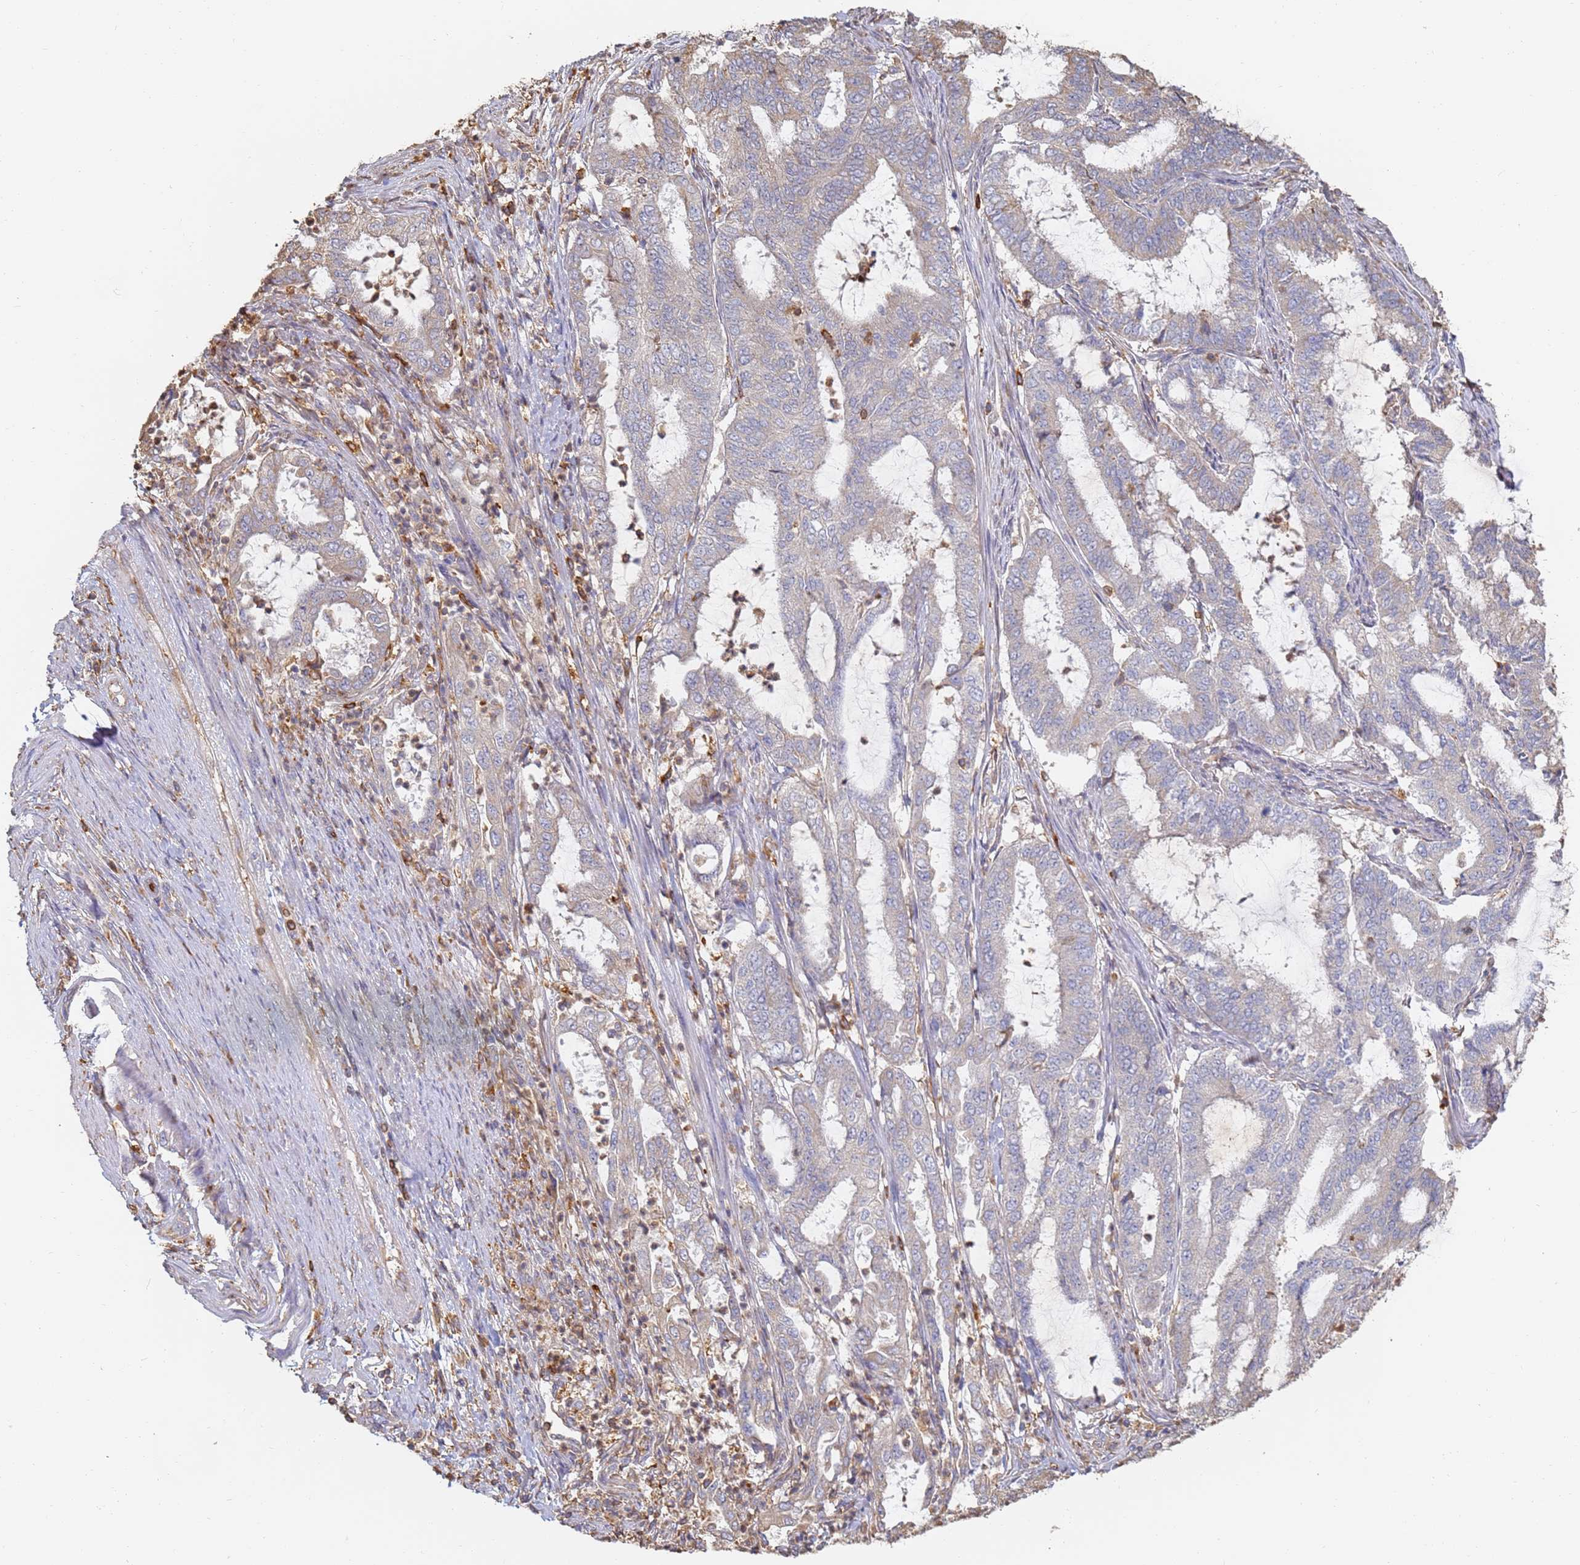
{"staining": {"intensity": "negative", "quantity": "none", "location": "none"}, "tissue": "endometrial cancer", "cell_type": "Tumor cells", "image_type": "cancer", "snomed": [{"axis": "morphology", "description": "Adenocarcinoma, NOS"}, {"axis": "topography", "description": "Endometrium"}], "caption": "This is an immunohistochemistry histopathology image of endometrial cancer (adenocarcinoma). There is no staining in tumor cells.", "gene": "BIN2", "patient": {"sex": "female", "age": 51}}